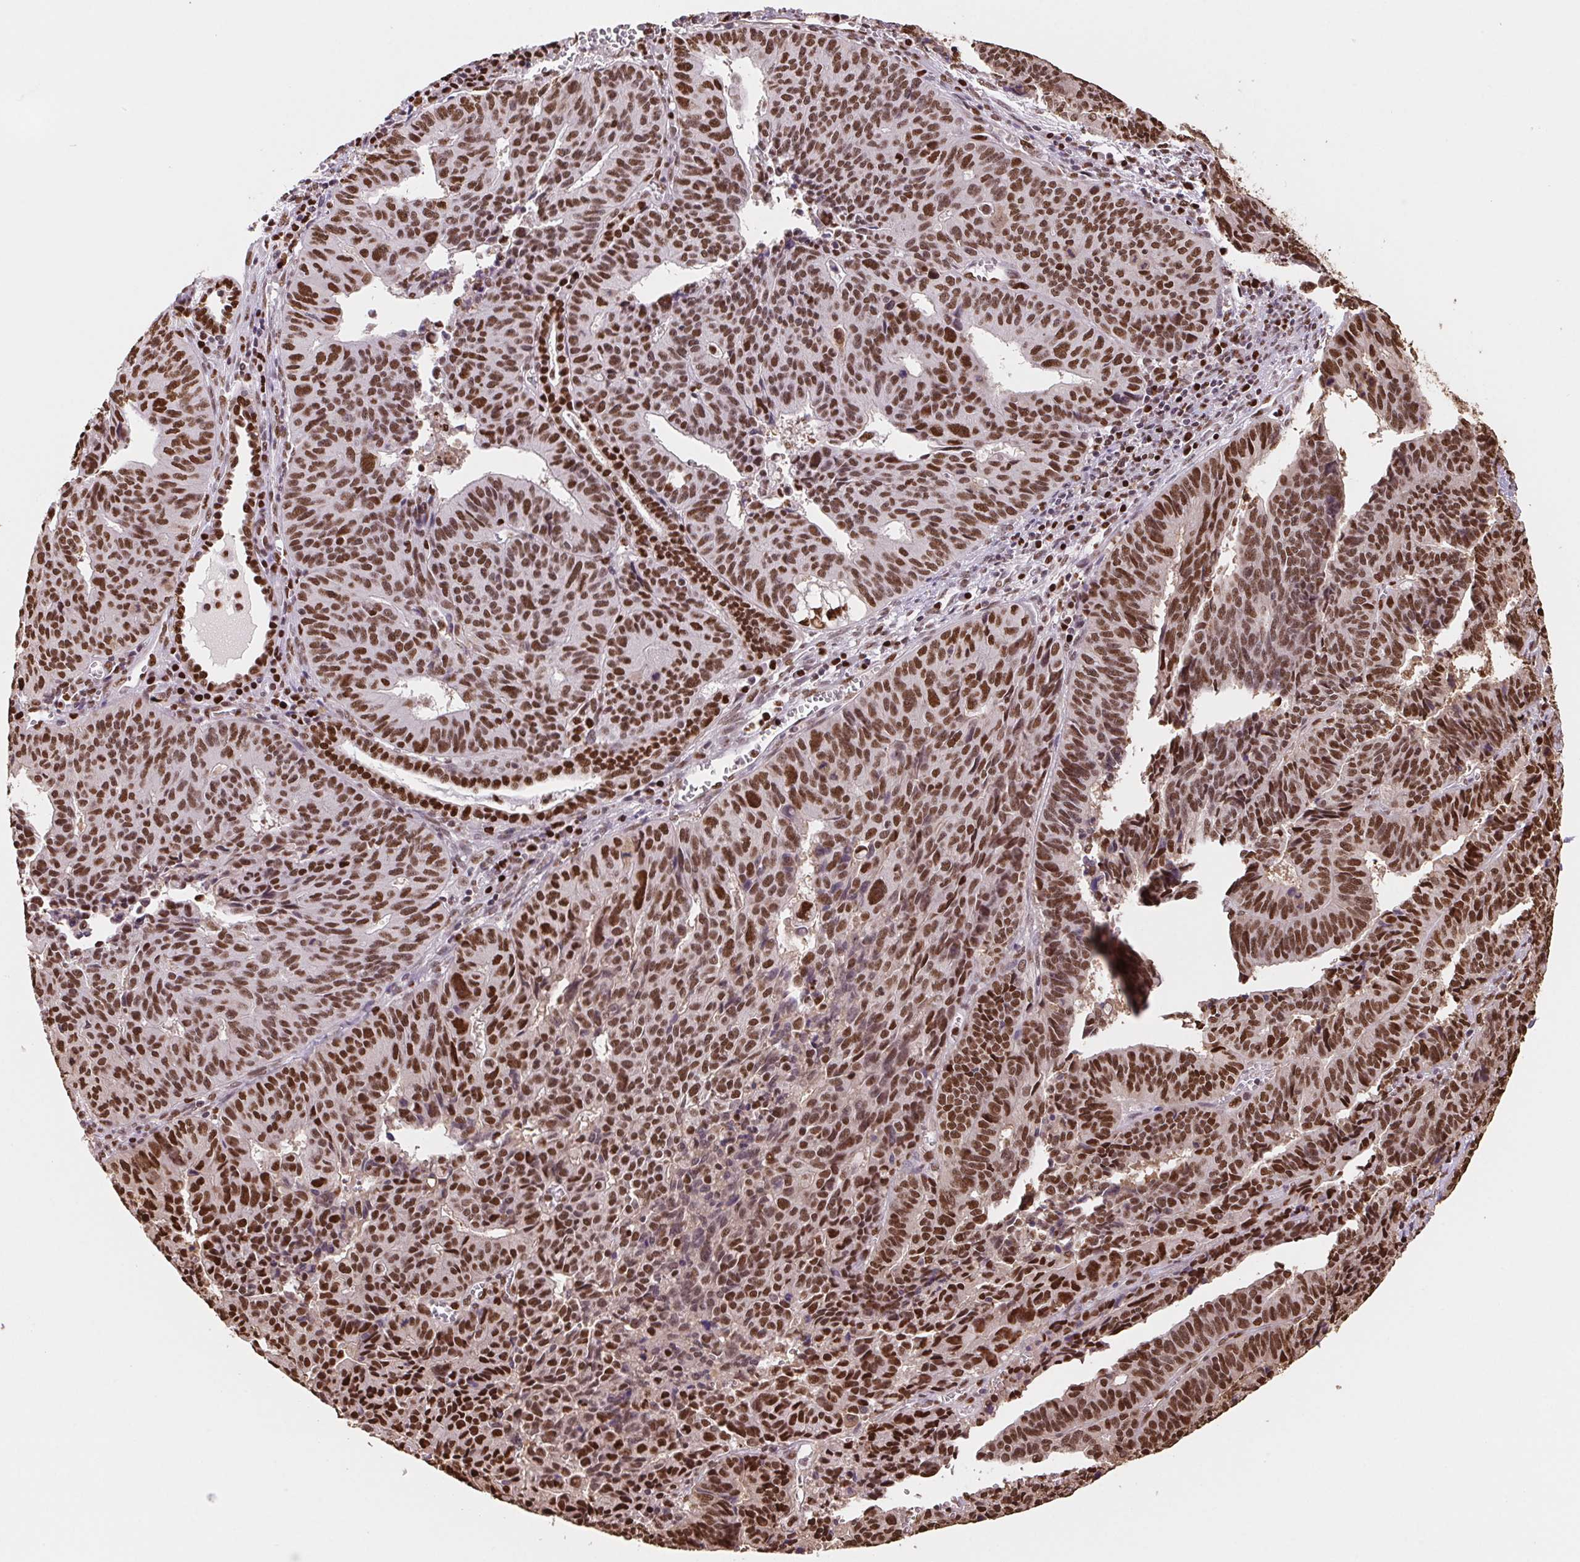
{"staining": {"intensity": "strong", "quantity": ">75%", "location": "nuclear"}, "tissue": "endometrial cancer", "cell_type": "Tumor cells", "image_type": "cancer", "snomed": [{"axis": "morphology", "description": "Adenocarcinoma, NOS"}, {"axis": "topography", "description": "Endometrium"}], "caption": "A photomicrograph showing strong nuclear expression in approximately >75% of tumor cells in endometrial adenocarcinoma, as visualized by brown immunohistochemical staining.", "gene": "SET", "patient": {"sex": "female", "age": 65}}